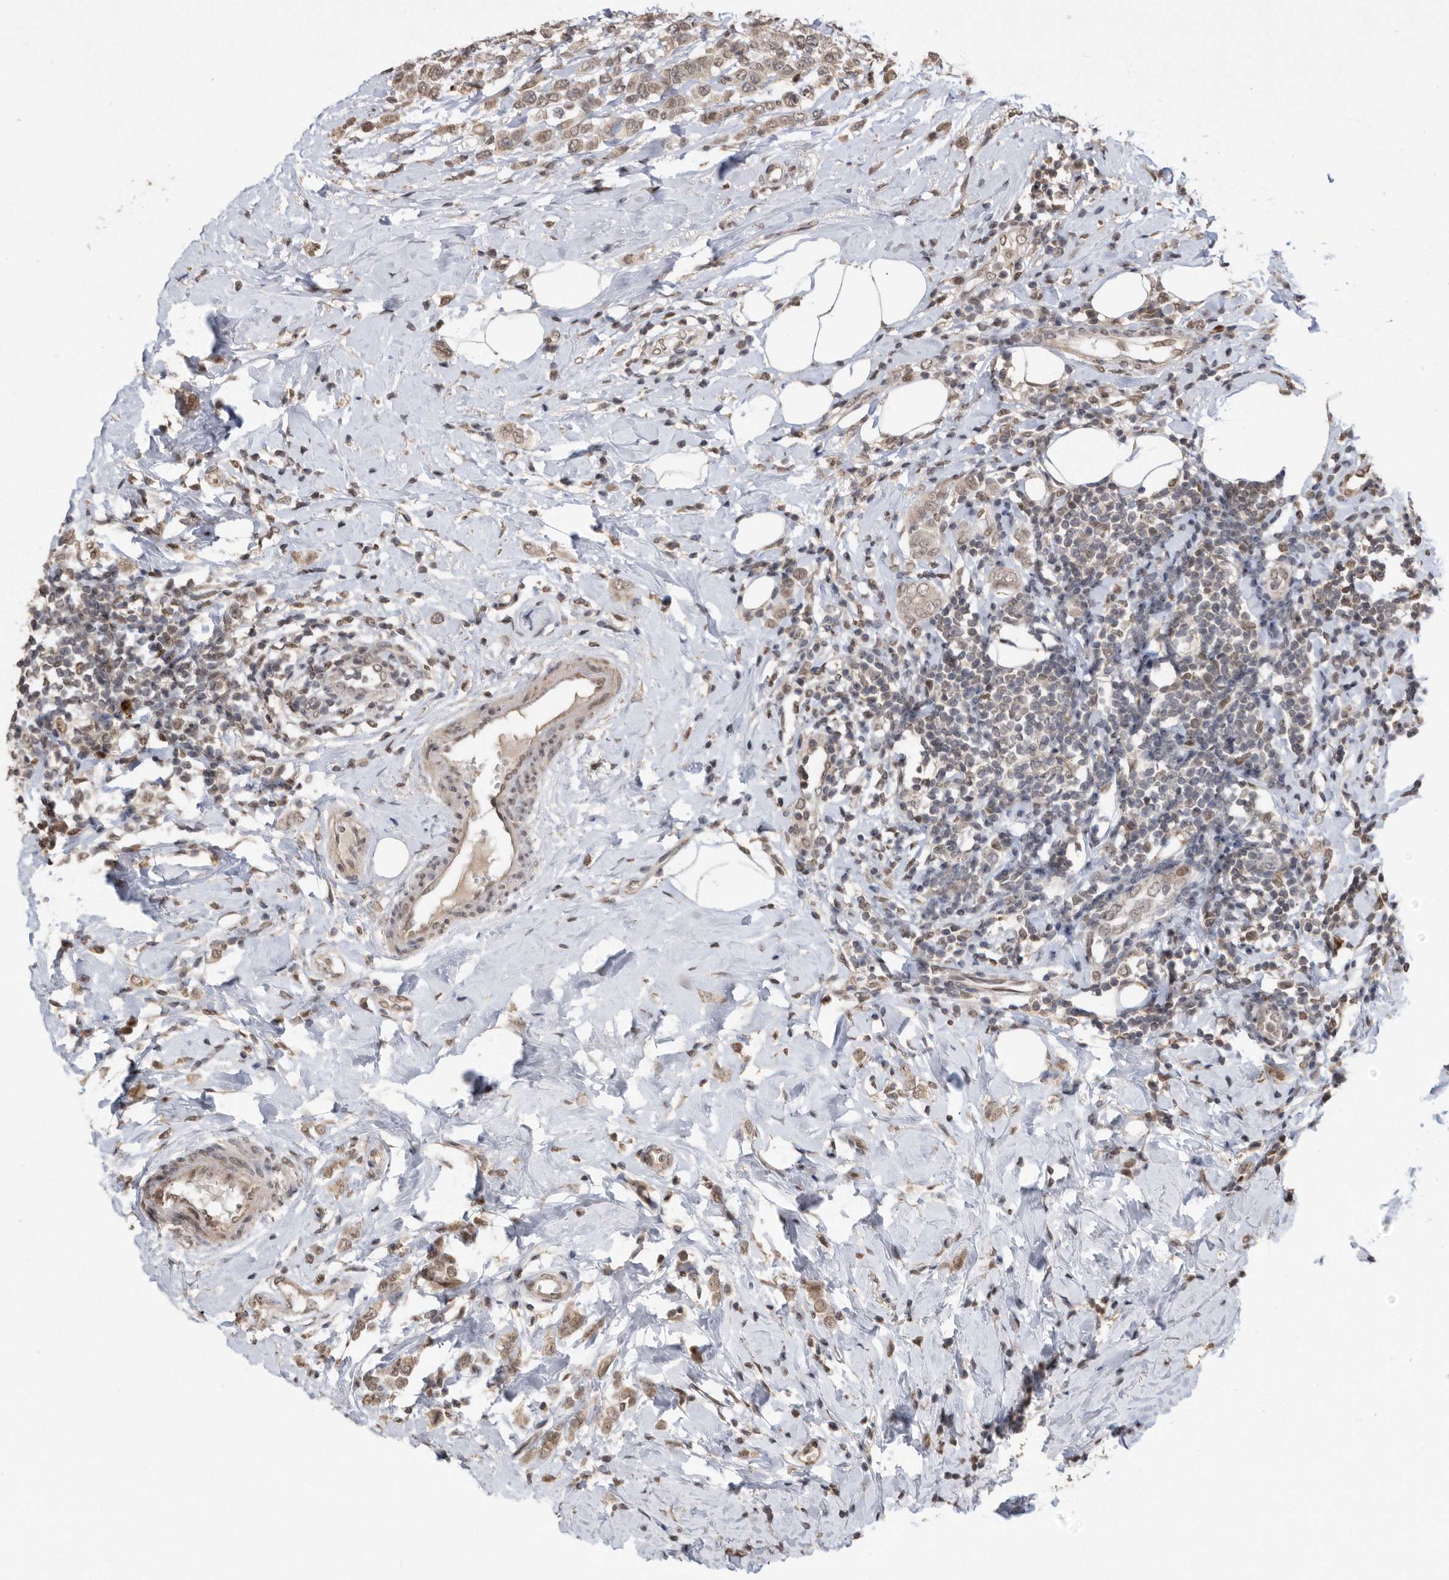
{"staining": {"intensity": "moderate", "quantity": ">75%", "location": "cytoplasmic/membranous,nuclear"}, "tissue": "breast cancer", "cell_type": "Tumor cells", "image_type": "cancer", "snomed": [{"axis": "morphology", "description": "Lobular carcinoma"}, {"axis": "topography", "description": "Breast"}], "caption": "Immunohistochemical staining of breast lobular carcinoma exhibits medium levels of moderate cytoplasmic/membranous and nuclear protein positivity in about >75% of tumor cells.", "gene": "TDRD3", "patient": {"sex": "female", "age": 47}}